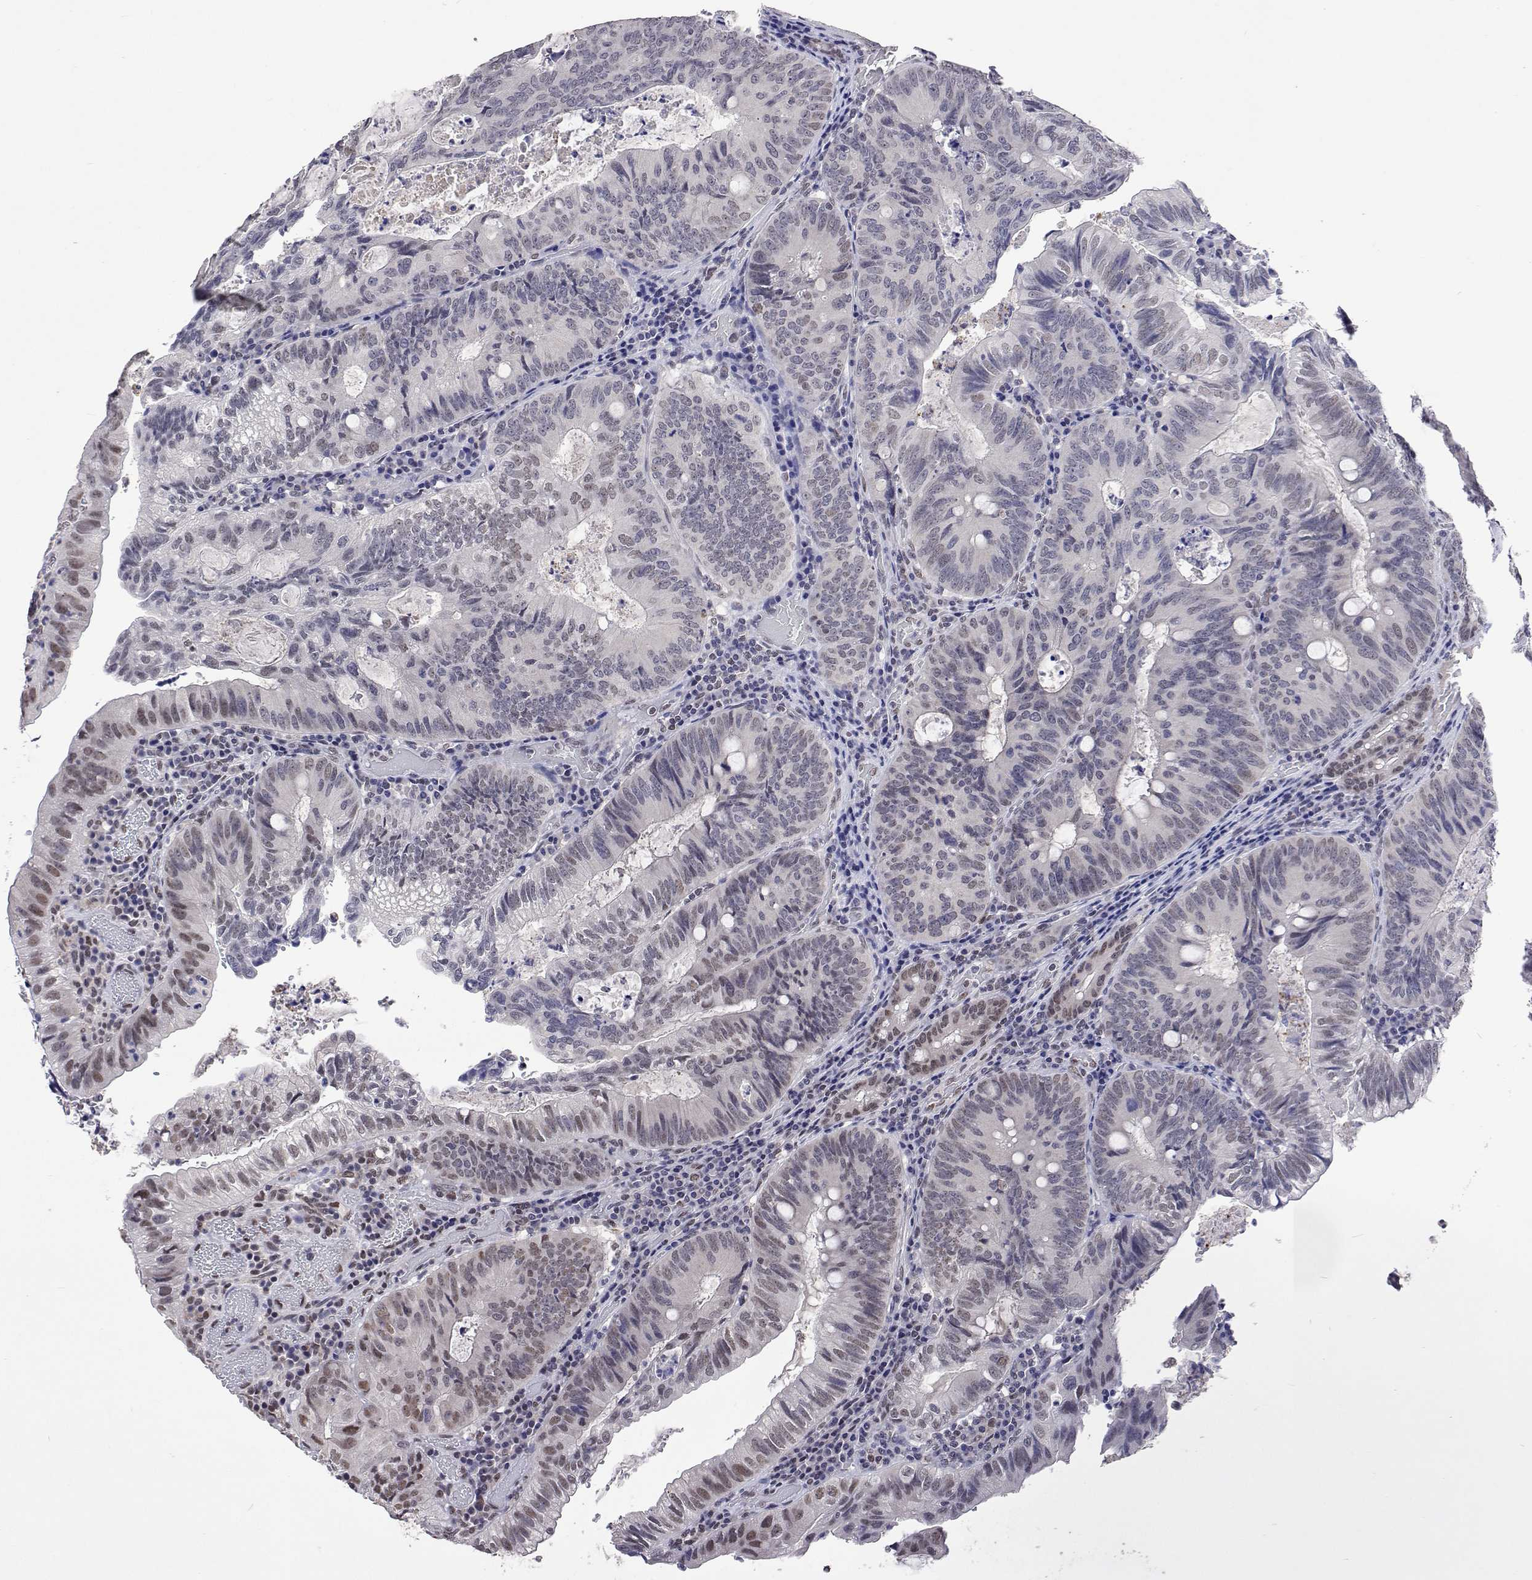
{"staining": {"intensity": "weak", "quantity": "<25%", "location": "nuclear"}, "tissue": "colorectal cancer", "cell_type": "Tumor cells", "image_type": "cancer", "snomed": [{"axis": "morphology", "description": "Adenocarcinoma, NOS"}, {"axis": "topography", "description": "Colon"}], "caption": "Human colorectal cancer (adenocarcinoma) stained for a protein using immunohistochemistry exhibits no expression in tumor cells.", "gene": "HNRNPA0", "patient": {"sex": "male", "age": 67}}